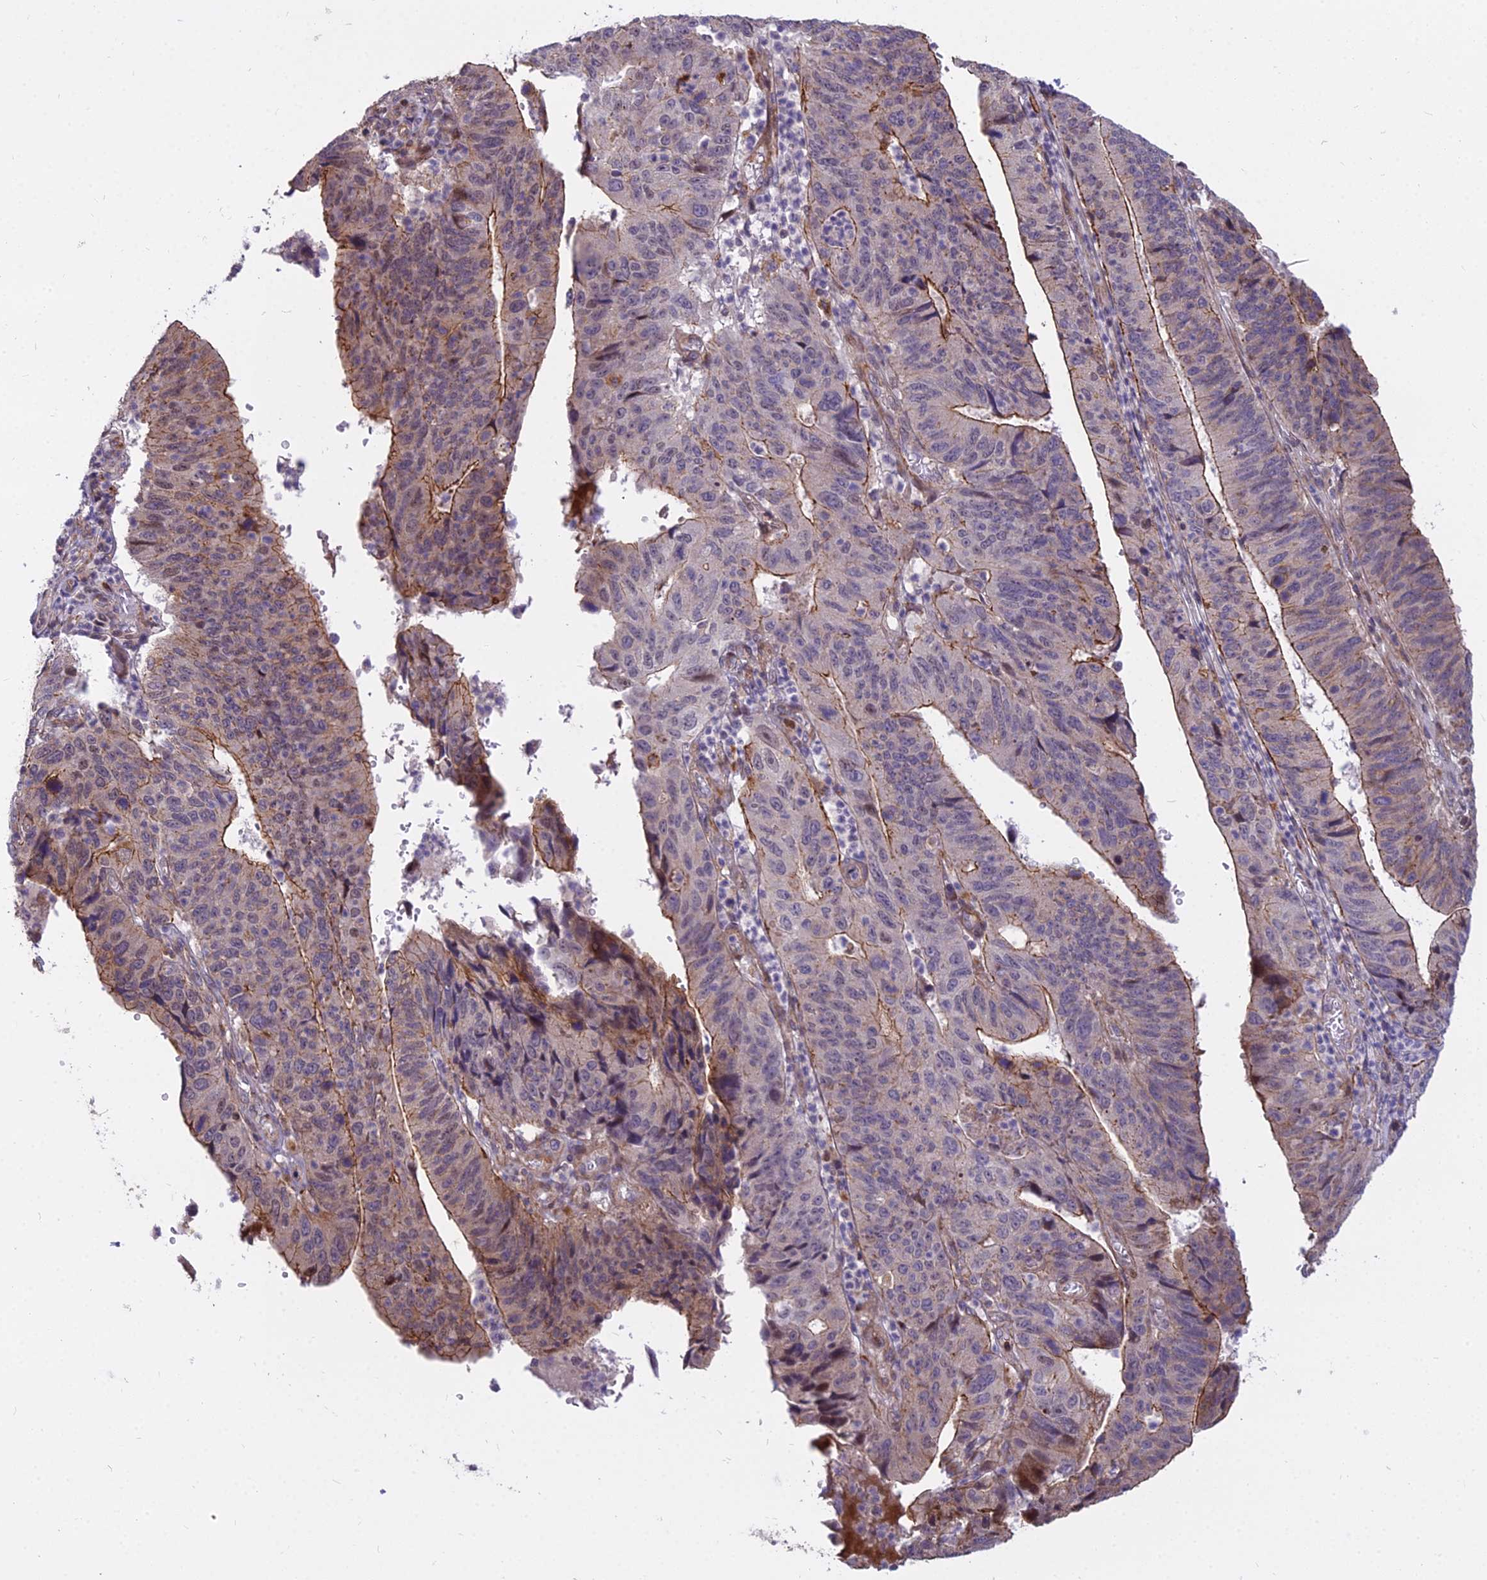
{"staining": {"intensity": "moderate", "quantity": "25%-75%", "location": "cytoplasmic/membranous,nuclear"}, "tissue": "stomach cancer", "cell_type": "Tumor cells", "image_type": "cancer", "snomed": [{"axis": "morphology", "description": "Adenocarcinoma, NOS"}, {"axis": "topography", "description": "Stomach"}], "caption": "Immunohistochemistry histopathology image of human stomach cancer (adenocarcinoma) stained for a protein (brown), which shows medium levels of moderate cytoplasmic/membranous and nuclear staining in about 25%-75% of tumor cells.", "gene": "GLYATL3", "patient": {"sex": "male", "age": 59}}